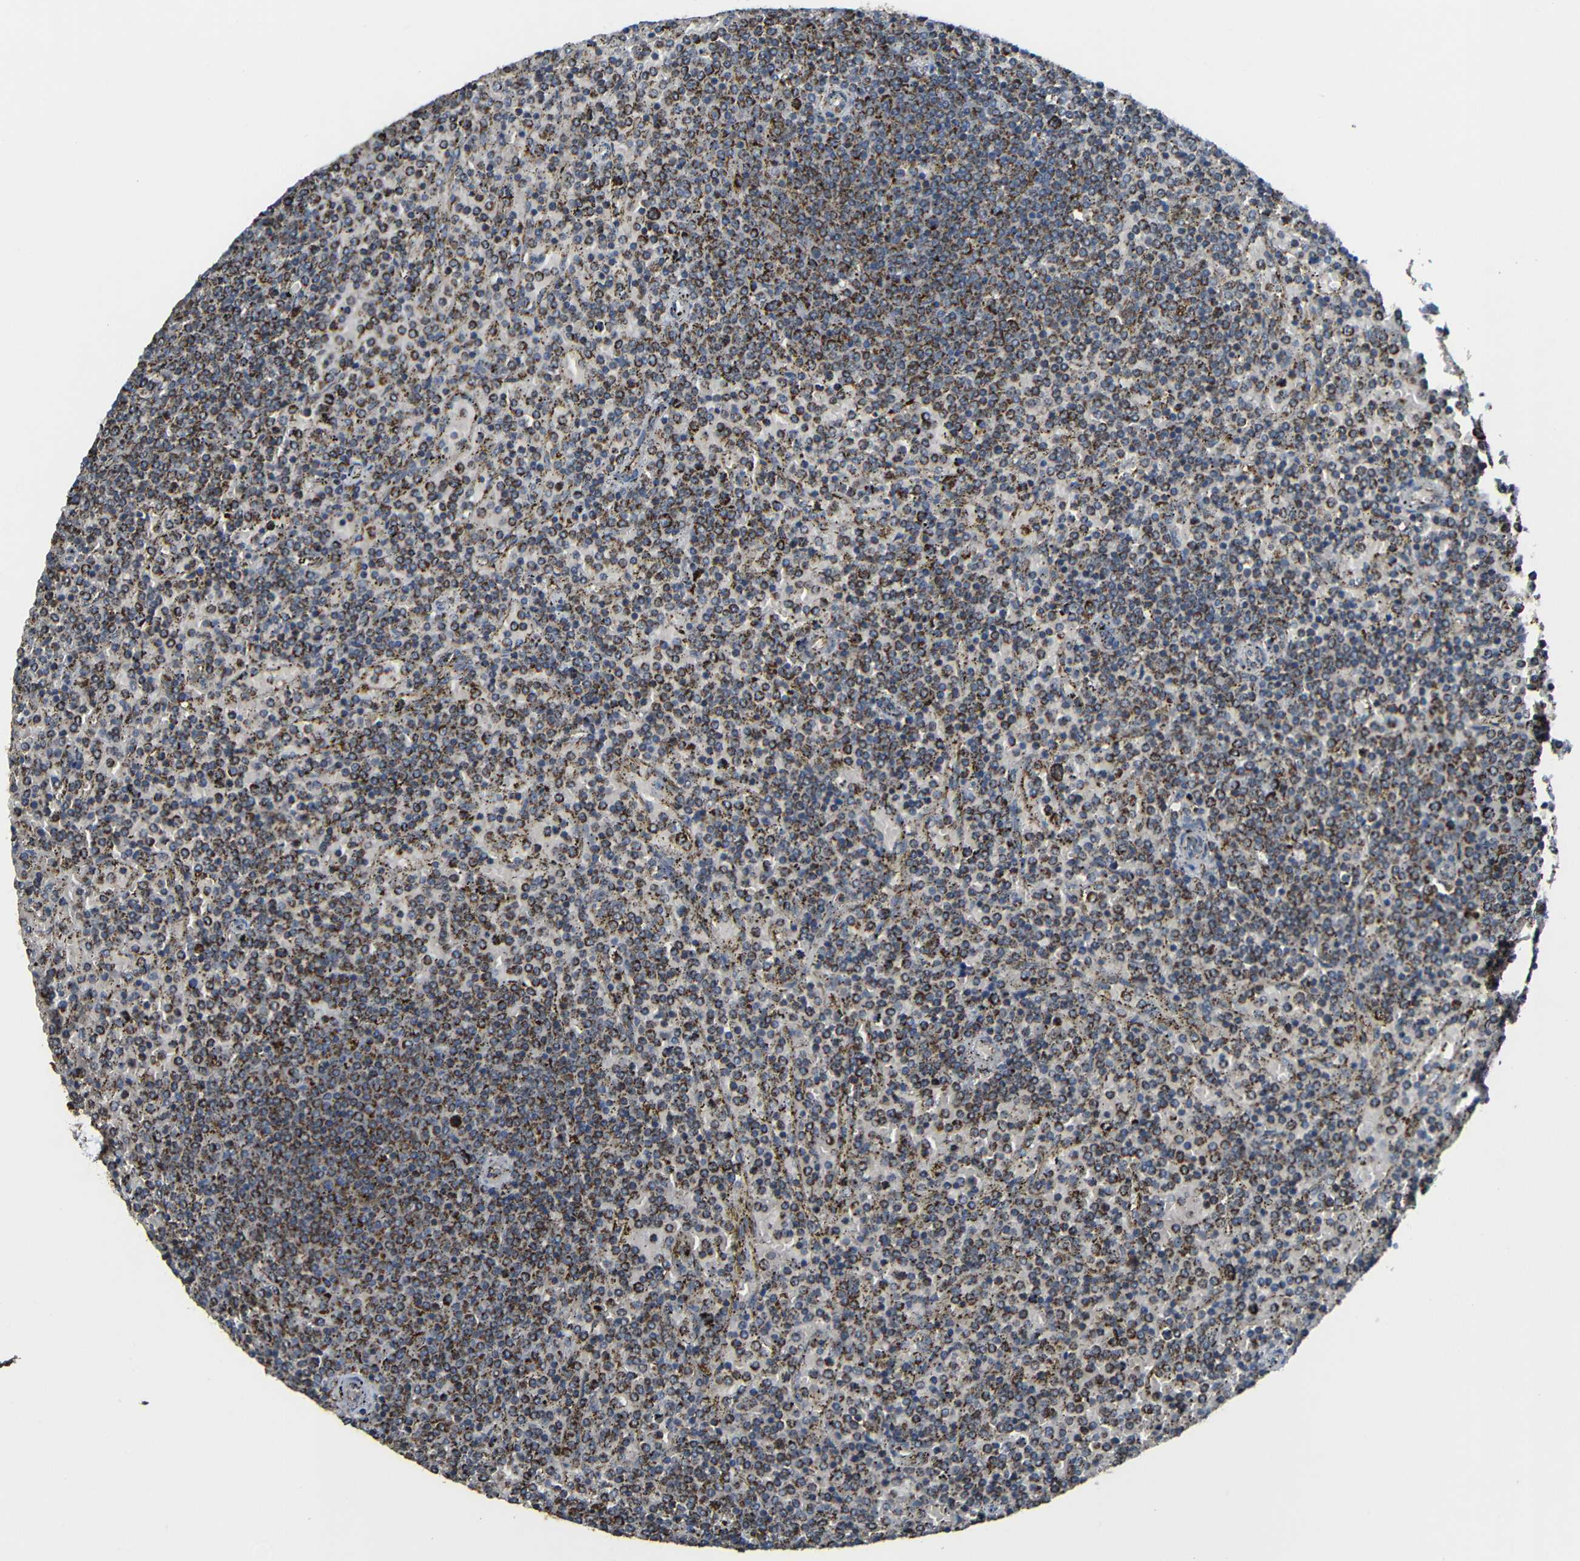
{"staining": {"intensity": "moderate", "quantity": ">75%", "location": "cytoplasmic/membranous"}, "tissue": "lymphoma", "cell_type": "Tumor cells", "image_type": "cancer", "snomed": [{"axis": "morphology", "description": "Malignant lymphoma, non-Hodgkin's type, Low grade"}, {"axis": "topography", "description": "Spleen"}], "caption": "Lymphoma was stained to show a protein in brown. There is medium levels of moderate cytoplasmic/membranous staining in approximately >75% of tumor cells.", "gene": "NR3C2", "patient": {"sex": "female", "age": 77}}